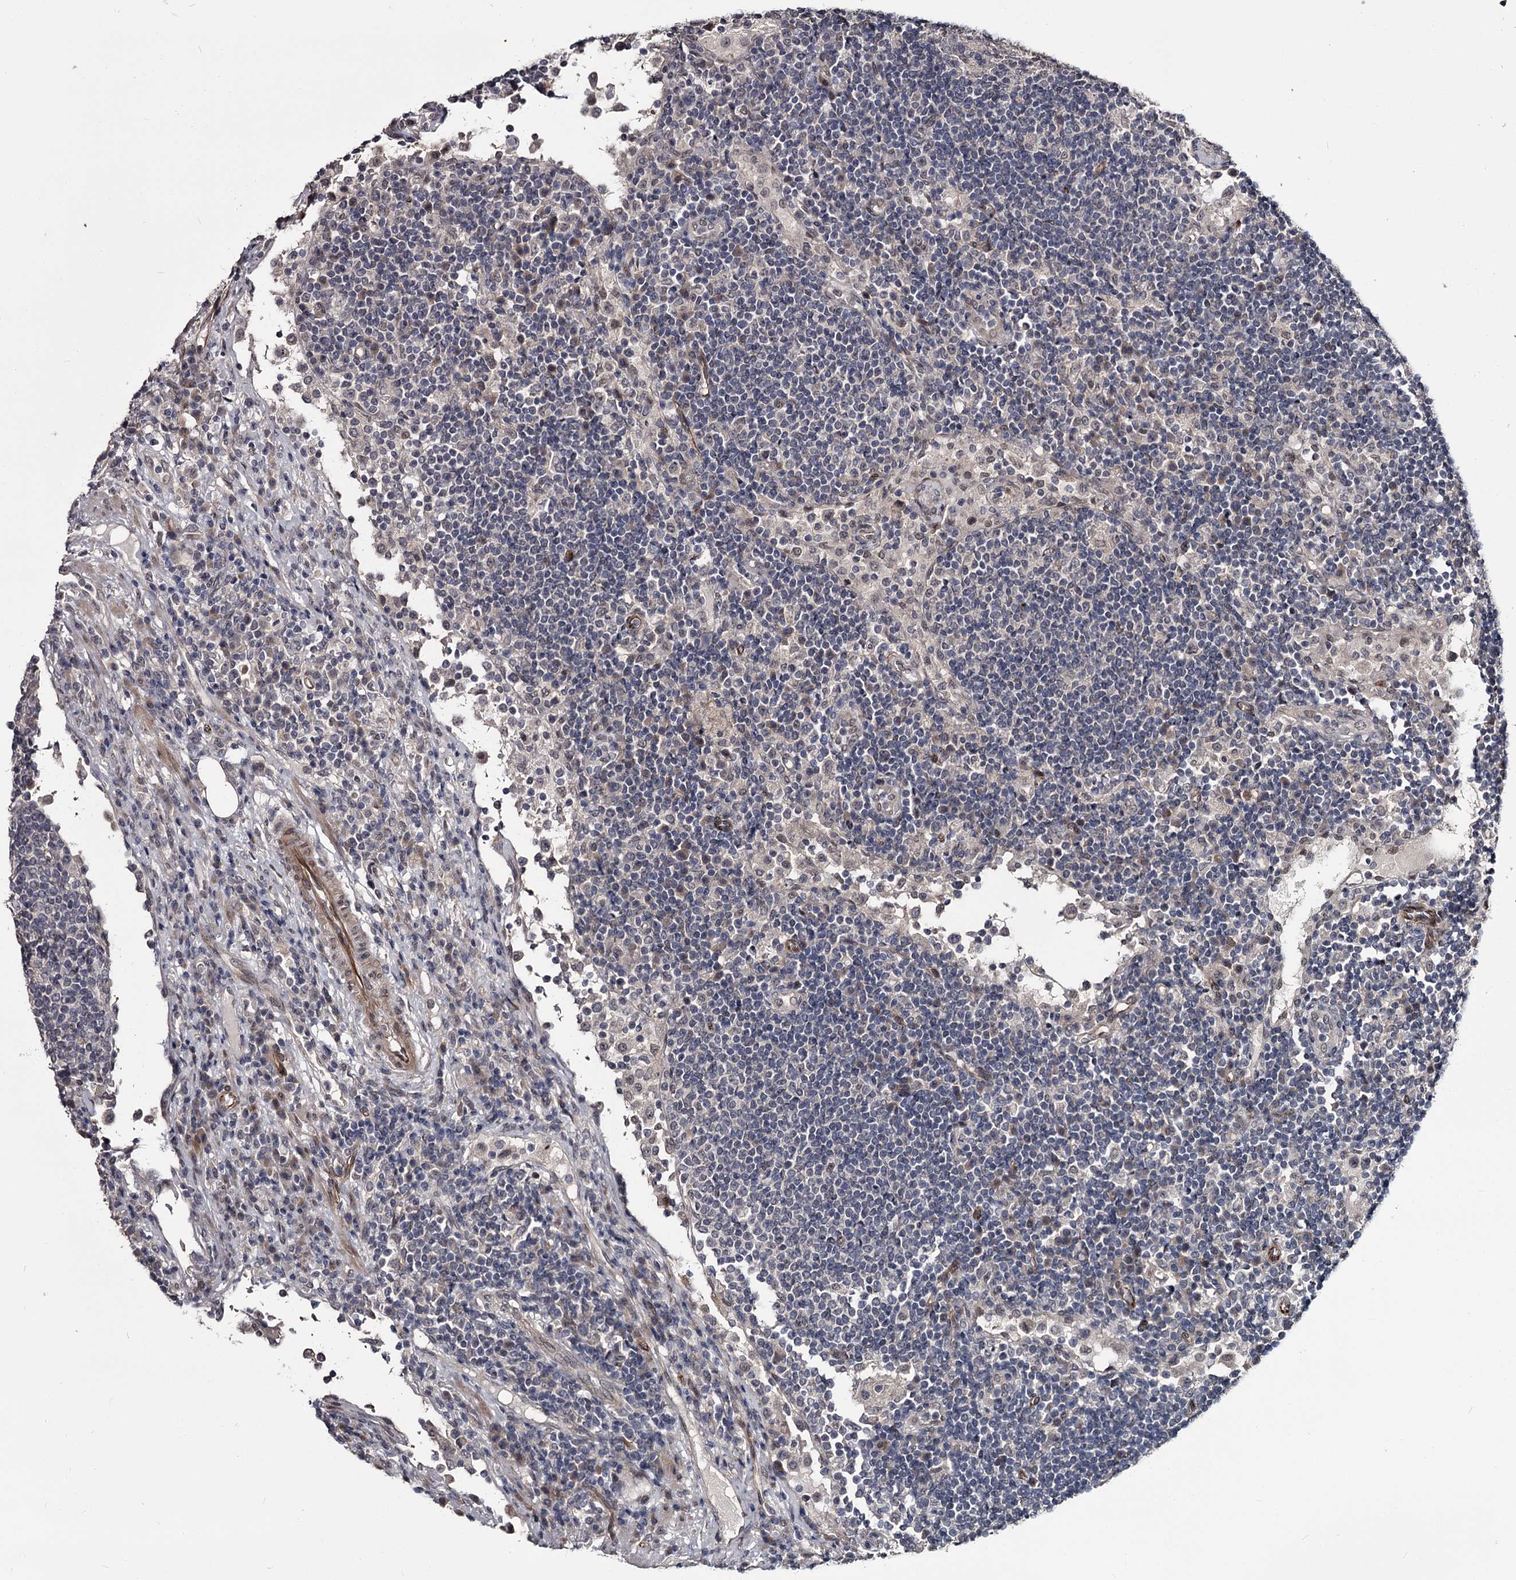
{"staining": {"intensity": "negative", "quantity": "none", "location": "none"}, "tissue": "lymph node", "cell_type": "Germinal center cells", "image_type": "normal", "snomed": [{"axis": "morphology", "description": "Normal tissue, NOS"}, {"axis": "topography", "description": "Lymph node"}], "caption": "Histopathology image shows no significant protein positivity in germinal center cells of normal lymph node. Nuclei are stained in blue.", "gene": "PRPF40B", "patient": {"sex": "female", "age": 53}}